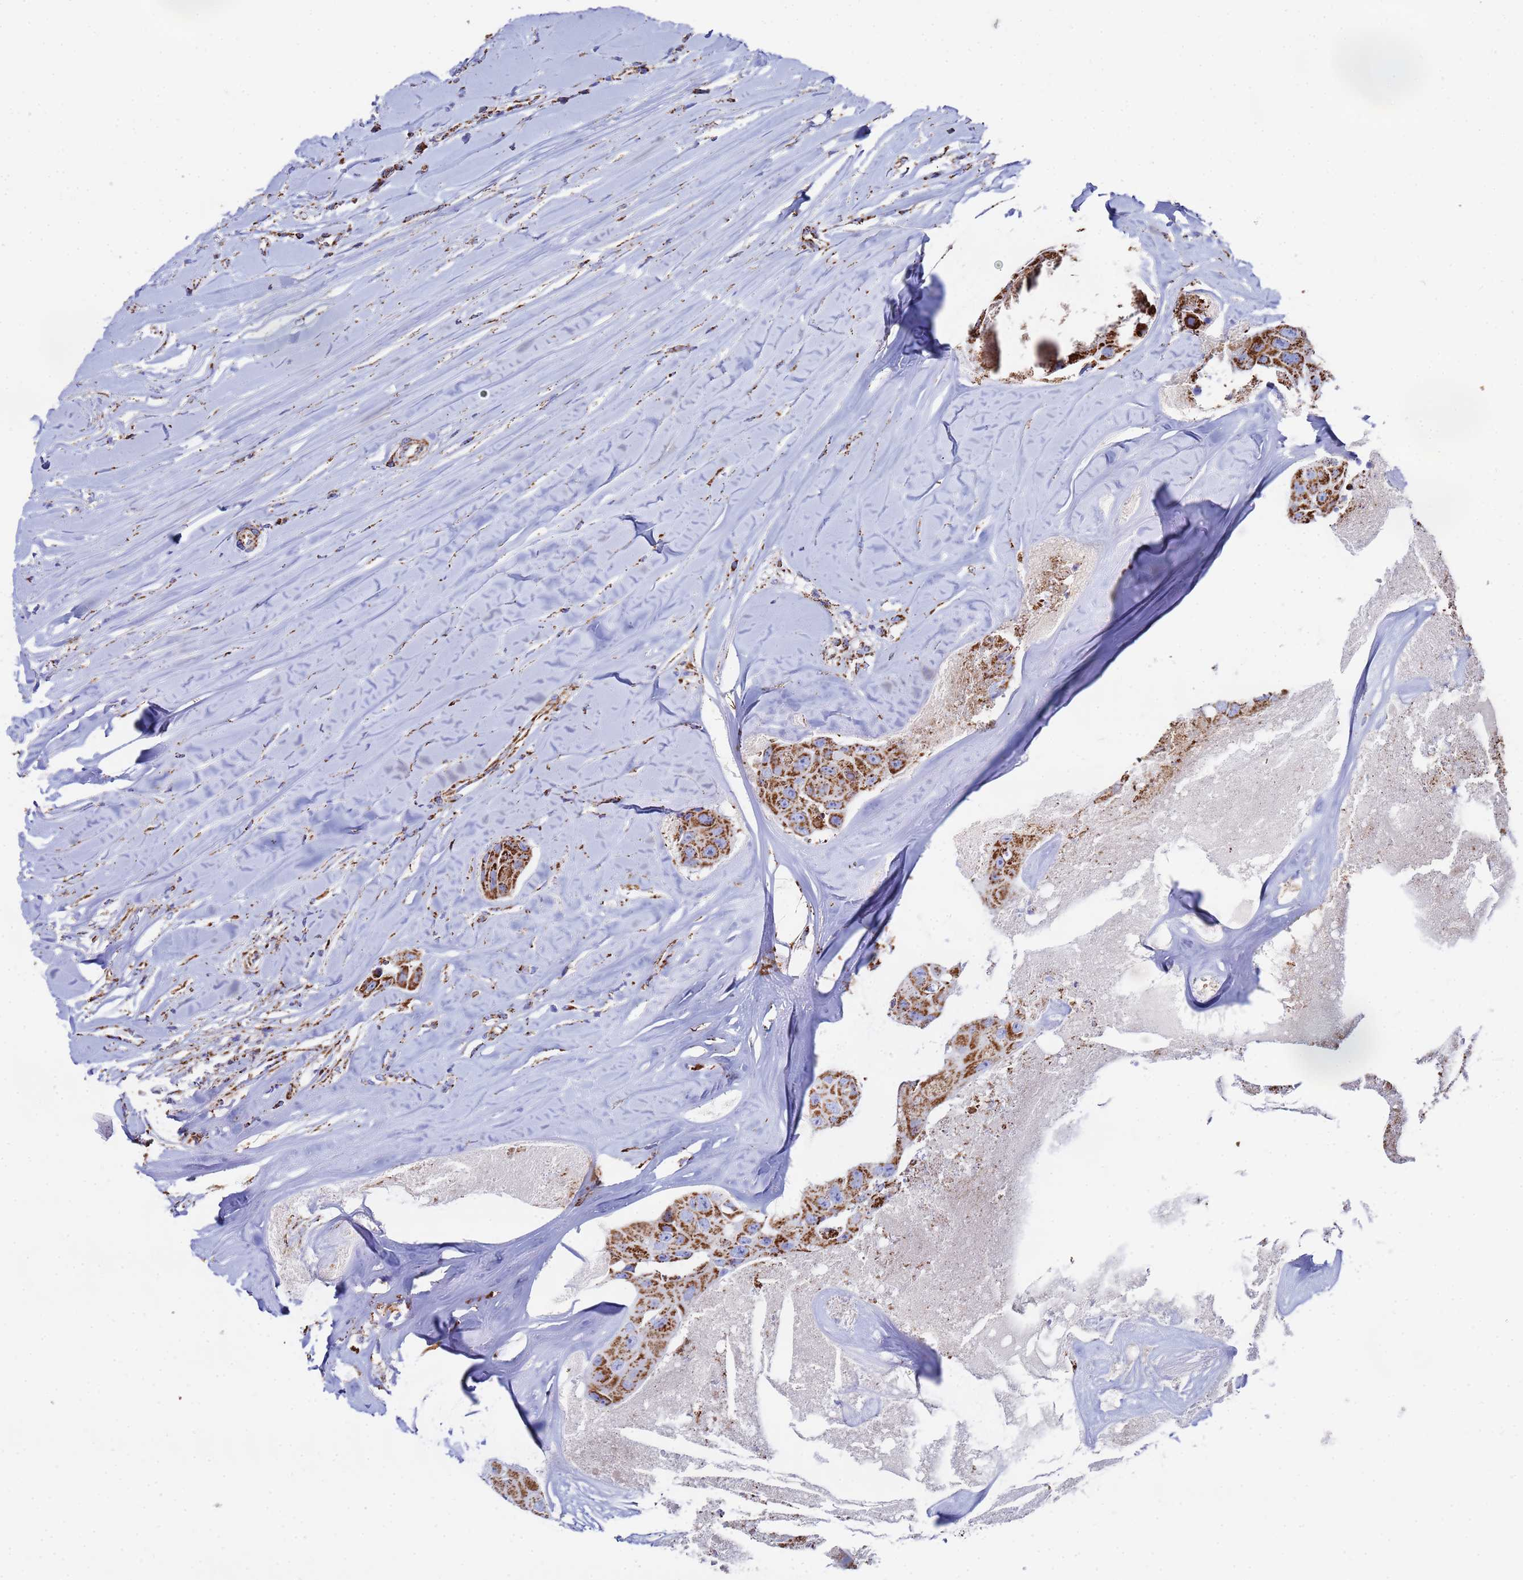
{"staining": {"intensity": "strong", "quantity": ">75%", "location": "cytoplasmic/membranous"}, "tissue": "head and neck cancer", "cell_type": "Tumor cells", "image_type": "cancer", "snomed": [{"axis": "morphology", "description": "Adenocarcinoma, NOS"}, {"axis": "morphology", "description": "Adenocarcinoma, metastatic, NOS"}, {"axis": "topography", "description": "Head-Neck"}], "caption": "The micrograph reveals a brown stain indicating the presence of a protein in the cytoplasmic/membranous of tumor cells in head and neck cancer. The staining was performed using DAB (3,3'-diaminobenzidine) to visualize the protein expression in brown, while the nuclei were stained in blue with hematoxylin (Magnification: 20x).", "gene": "GLUD1", "patient": {"sex": "male", "age": 75}}